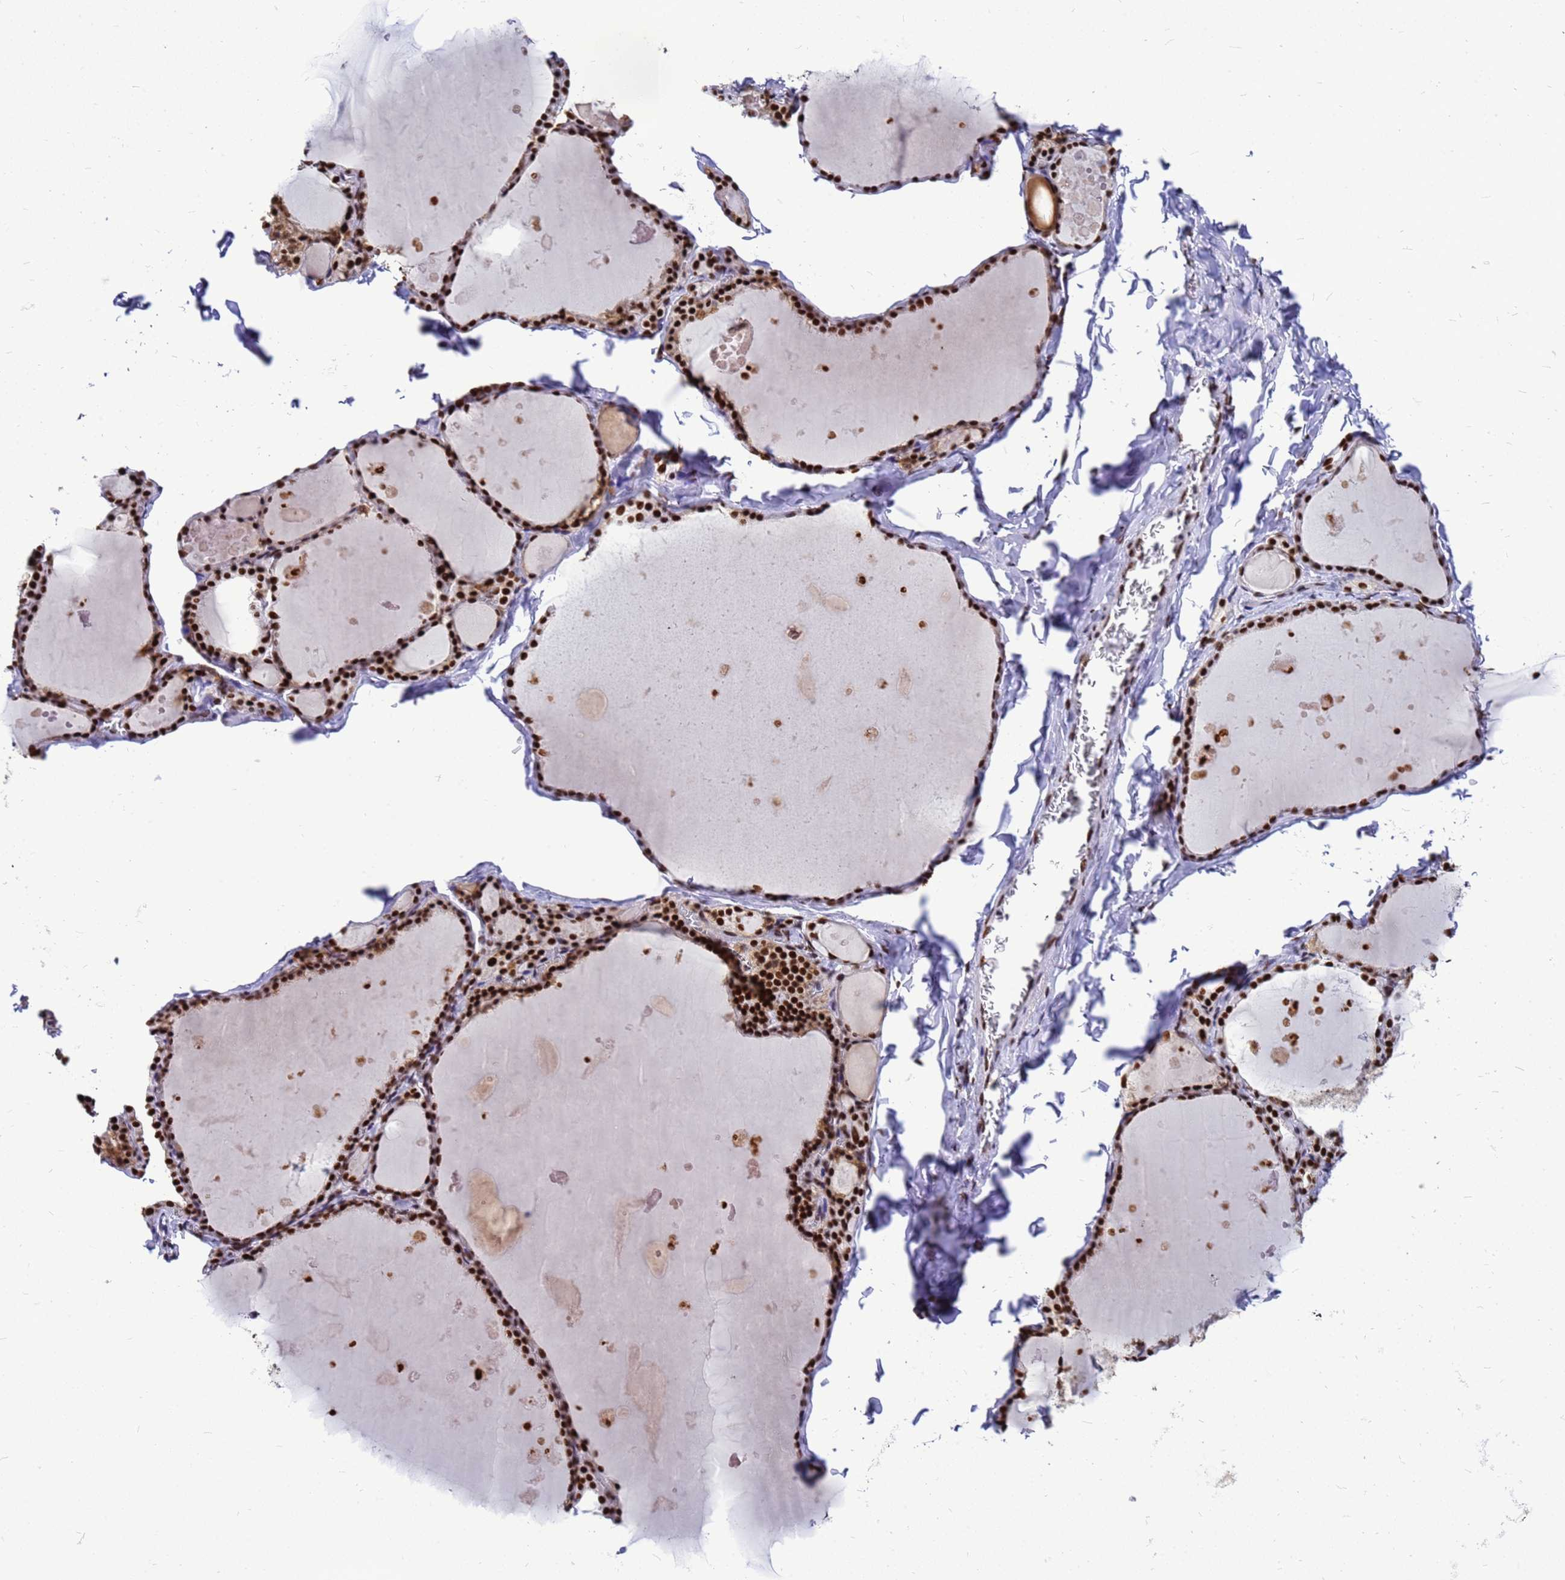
{"staining": {"intensity": "strong", "quantity": ">75%", "location": "nuclear"}, "tissue": "thyroid gland", "cell_type": "Glandular cells", "image_type": "normal", "snomed": [{"axis": "morphology", "description": "Normal tissue, NOS"}, {"axis": "topography", "description": "Thyroid gland"}], "caption": "IHC staining of normal thyroid gland, which exhibits high levels of strong nuclear expression in approximately >75% of glandular cells indicating strong nuclear protein positivity. The staining was performed using DAB (brown) for protein detection and nuclei were counterstained in hematoxylin (blue).", "gene": "SART3", "patient": {"sex": "male", "age": 56}}